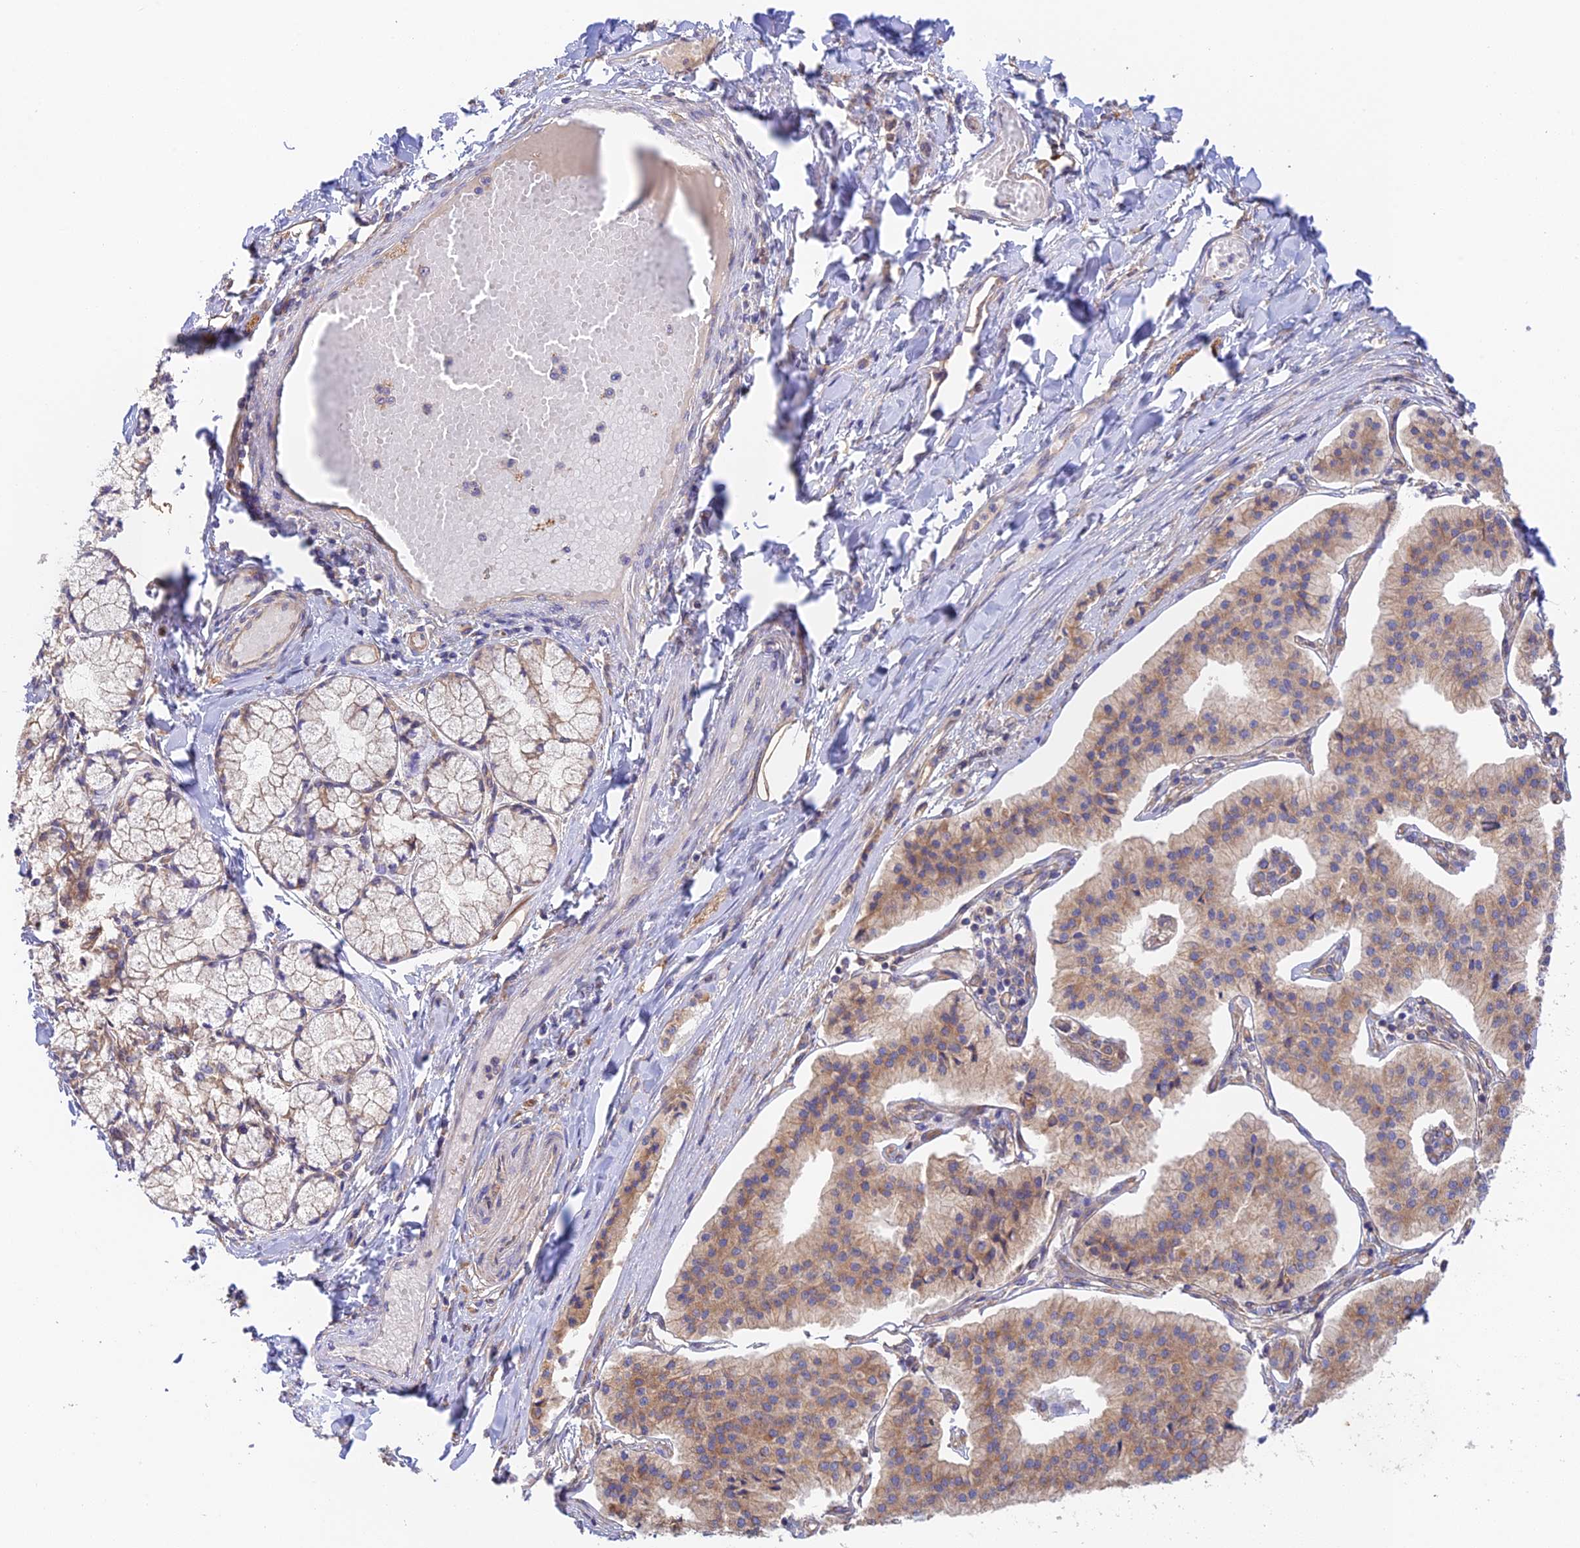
{"staining": {"intensity": "weak", "quantity": ">75%", "location": "cytoplasmic/membranous"}, "tissue": "pancreatic cancer", "cell_type": "Tumor cells", "image_type": "cancer", "snomed": [{"axis": "morphology", "description": "Adenocarcinoma, NOS"}, {"axis": "topography", "description": "Pancreas"}], "caption": "About >75% of tumor cells in human pancreatic cancer show weak cytoplasmic/membranous protein staining as visualized by brown immunohistochemical staining.", "gene": "MYO9A", "patient": {"sex": "female", "age": 50}}